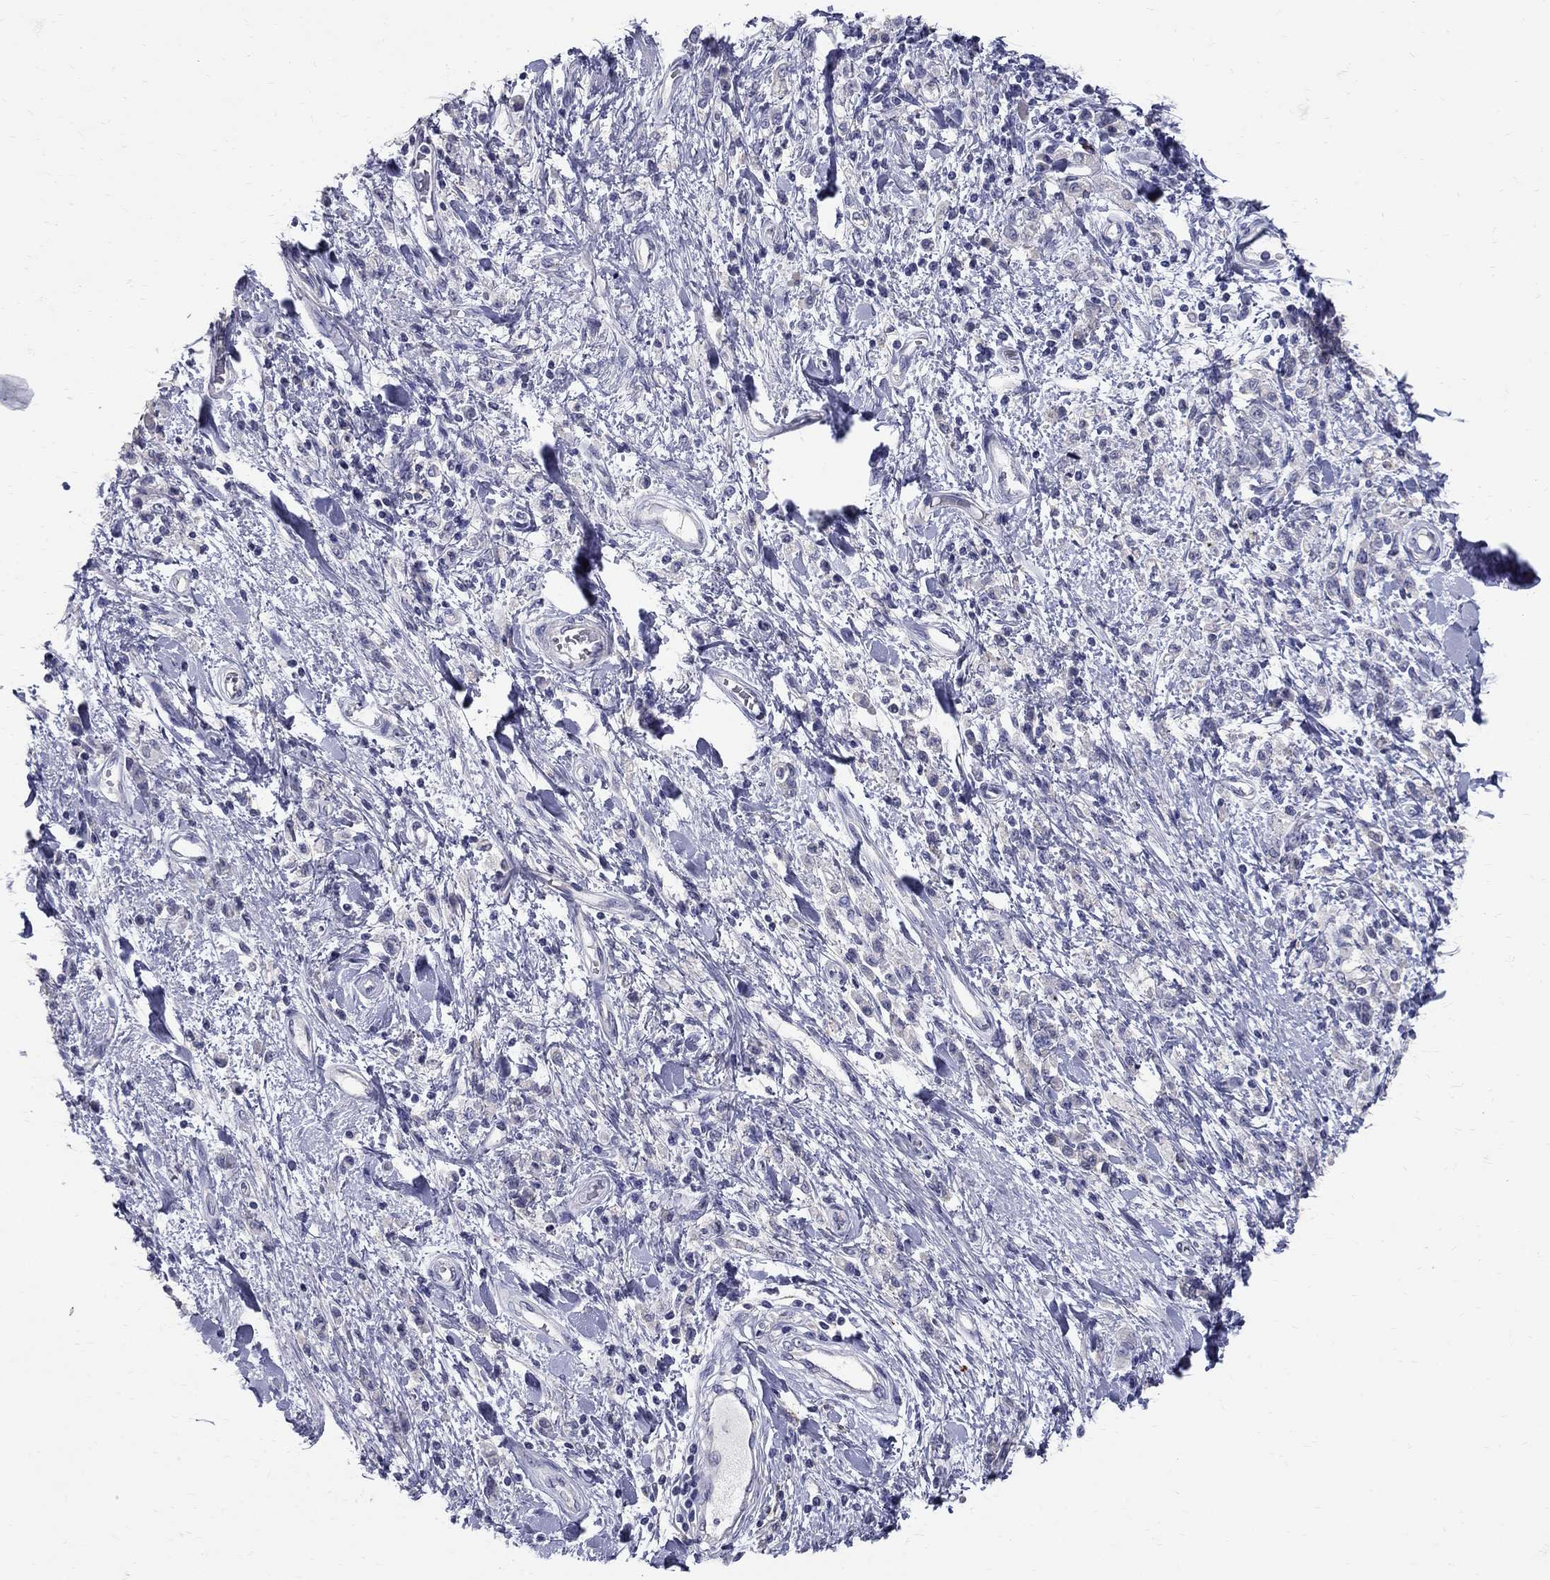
{"staining": {"intensity": "negative", "quantity": "none", "location": "none"}, "tissue": "stomach cancer", "cell_type": "Tumor cells", "image_type": "cancer", "snomed": [{"axis": "morphology", "description": "Adenocarcinoma, NOS"}, {"axis": "topography", "description": "Stomach"}], "caption": "Stomach adenocarcinoma was stained to show a protein in brown. There is no significant positivity in tumor cells.", "gene": "TP53TG5", "patient": {"sex": "male", "age": 77}}